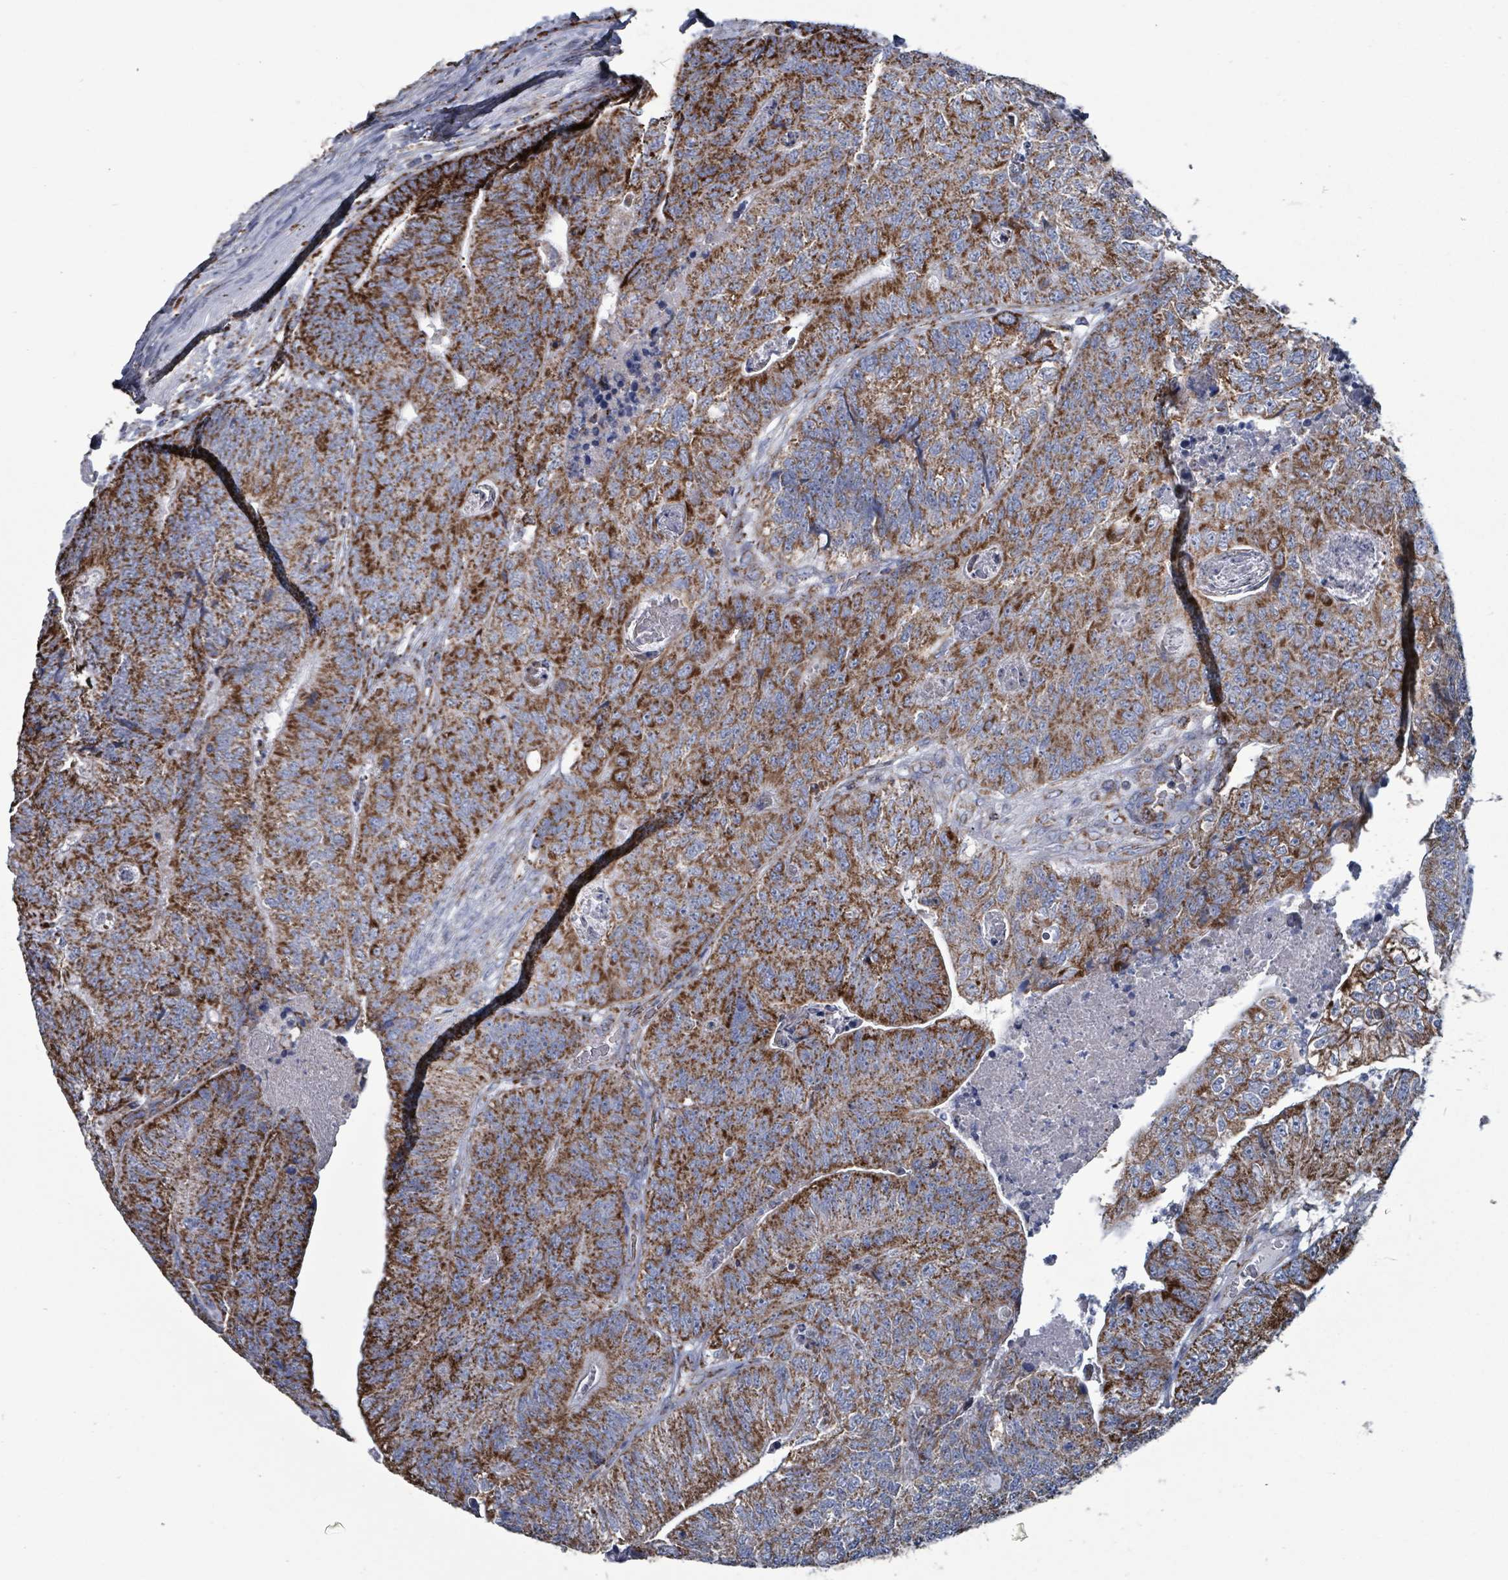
{"staining": {"intensity": "strong", "quantity": ">75%", "location": "cytoplasmic/membranous"}, "tissue": "colorectal cancer", "cell_type": "Tumor cells", "image_type": "cancer", "snomed": [{"axis": "morphology", "description": "Adenocarcinoma, NOS"}, {"axis": "topography", "description": "Colon"}], "caption": "Adenocarcinoma (colorectal) stained for a protein shows strong cytoplasmic/membranous positivity in tumor cells.", "gene": "IDH3B", "patient": {"sex": "female", "age": 67}}